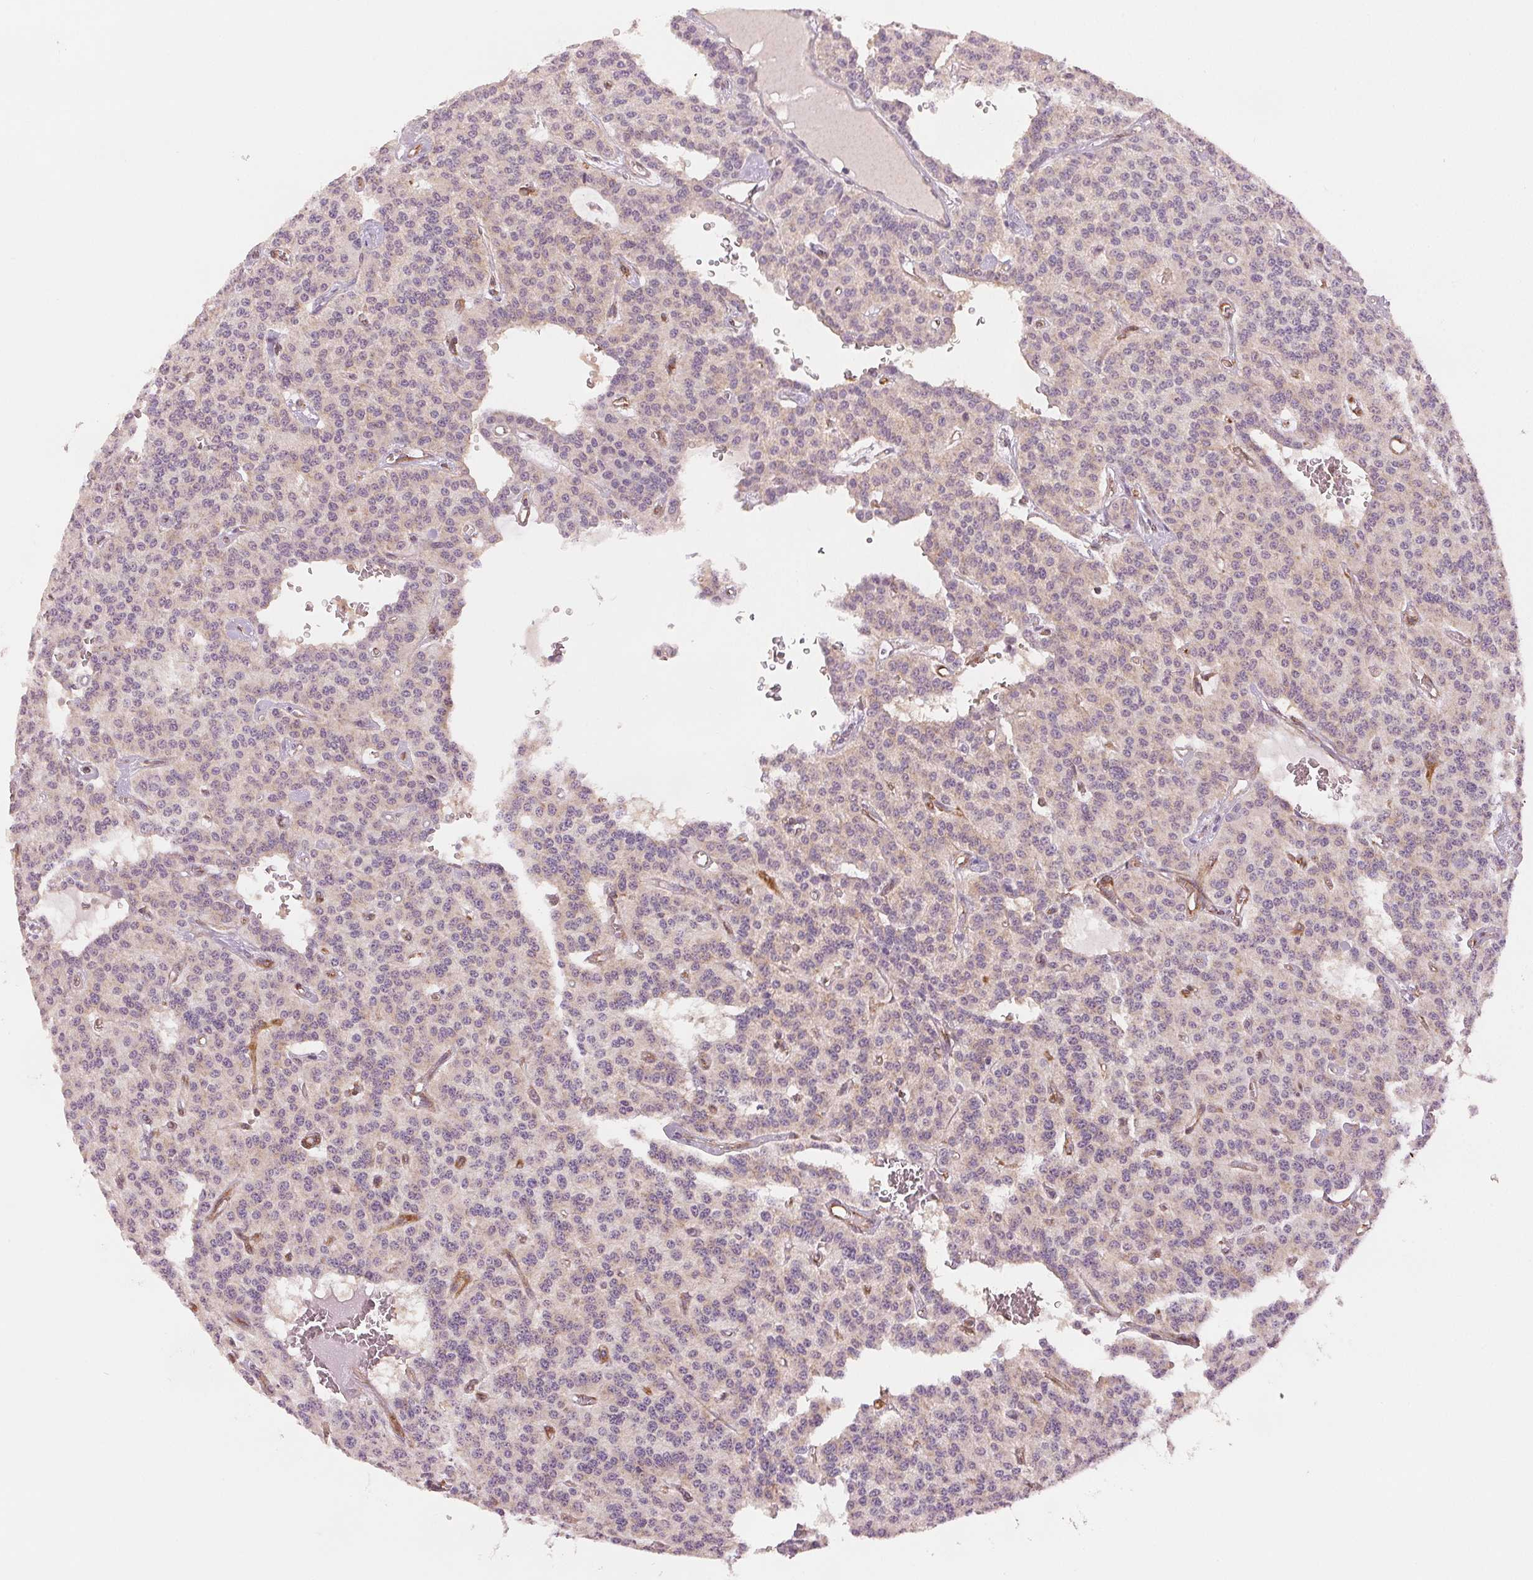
{"staining": {"intensity": "negative", "quantity": "none", "location": "none"}, "tissue": "carcinoid", "cell_type": "Tumor cells", "image_type": "cancer", "snomed": [{"axis": "morphology", "description": "Carcinoid, malignant, NOS"}, {"axis": "topography", "description": "Lung"}], "caption": "Protein analysis of malignant carcinoid shows no significant expression in tumor cells.", "gene": "DIAPH2", "patient": {"sex": "female", "age": 71}}